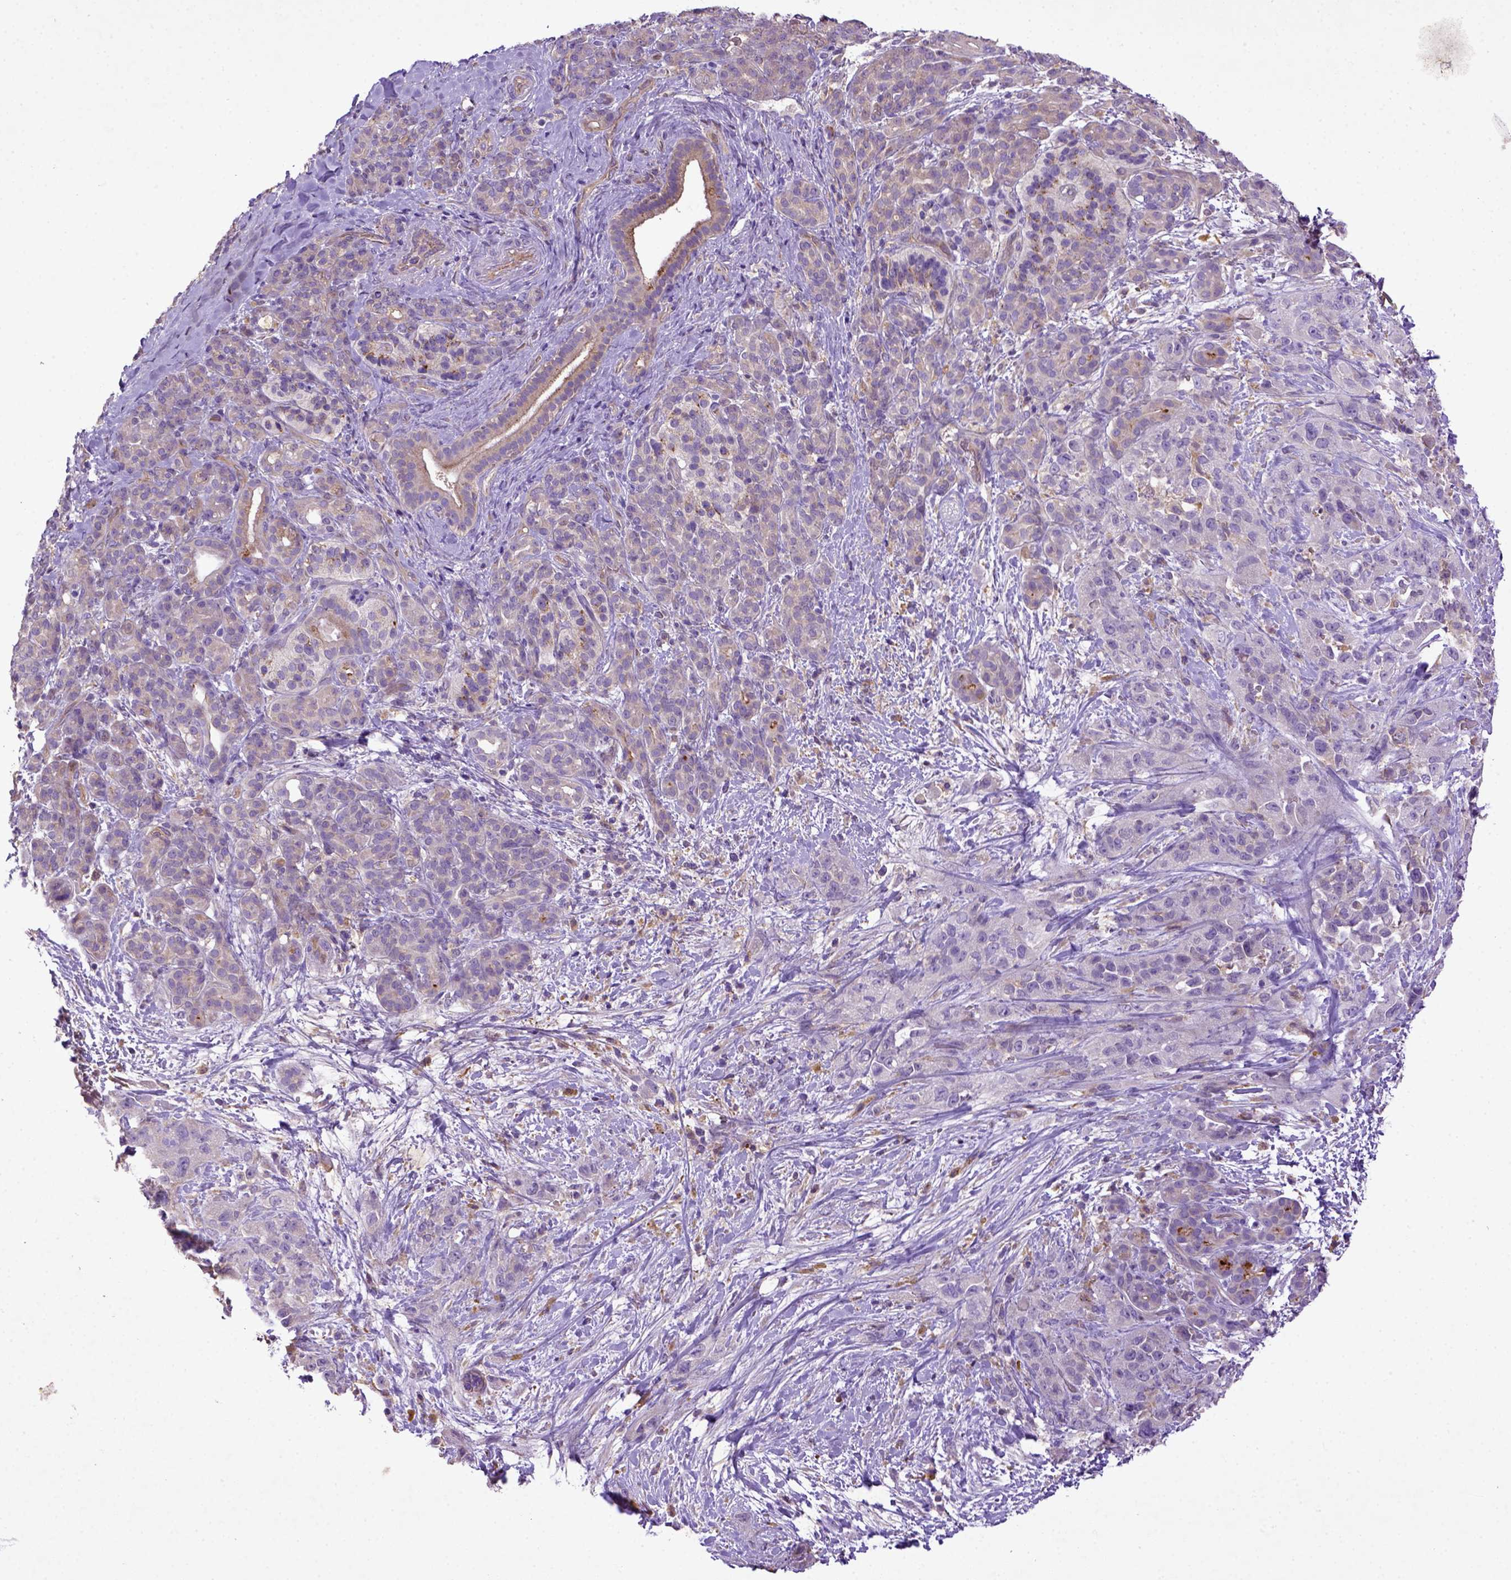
{"staining": {"intensity": "negative", "quantity": "none", "location": "none"}, "tissue": "pancreatic cancer", "cell_type": "Tumor cells", "image_type": "cancer", "snomed": [{"axis": "morphology", "description": "Adenocarcinoma, NOS"}, {"axis": "topography", "description": "Pancreas"}], "caption": "A histopathology image of human pancreatic cancer (adenocarcinoma) is negative for staining in tumor cells.", "gene": "DEPDC1B", "patient": {"sex": "male", "age": 44}}